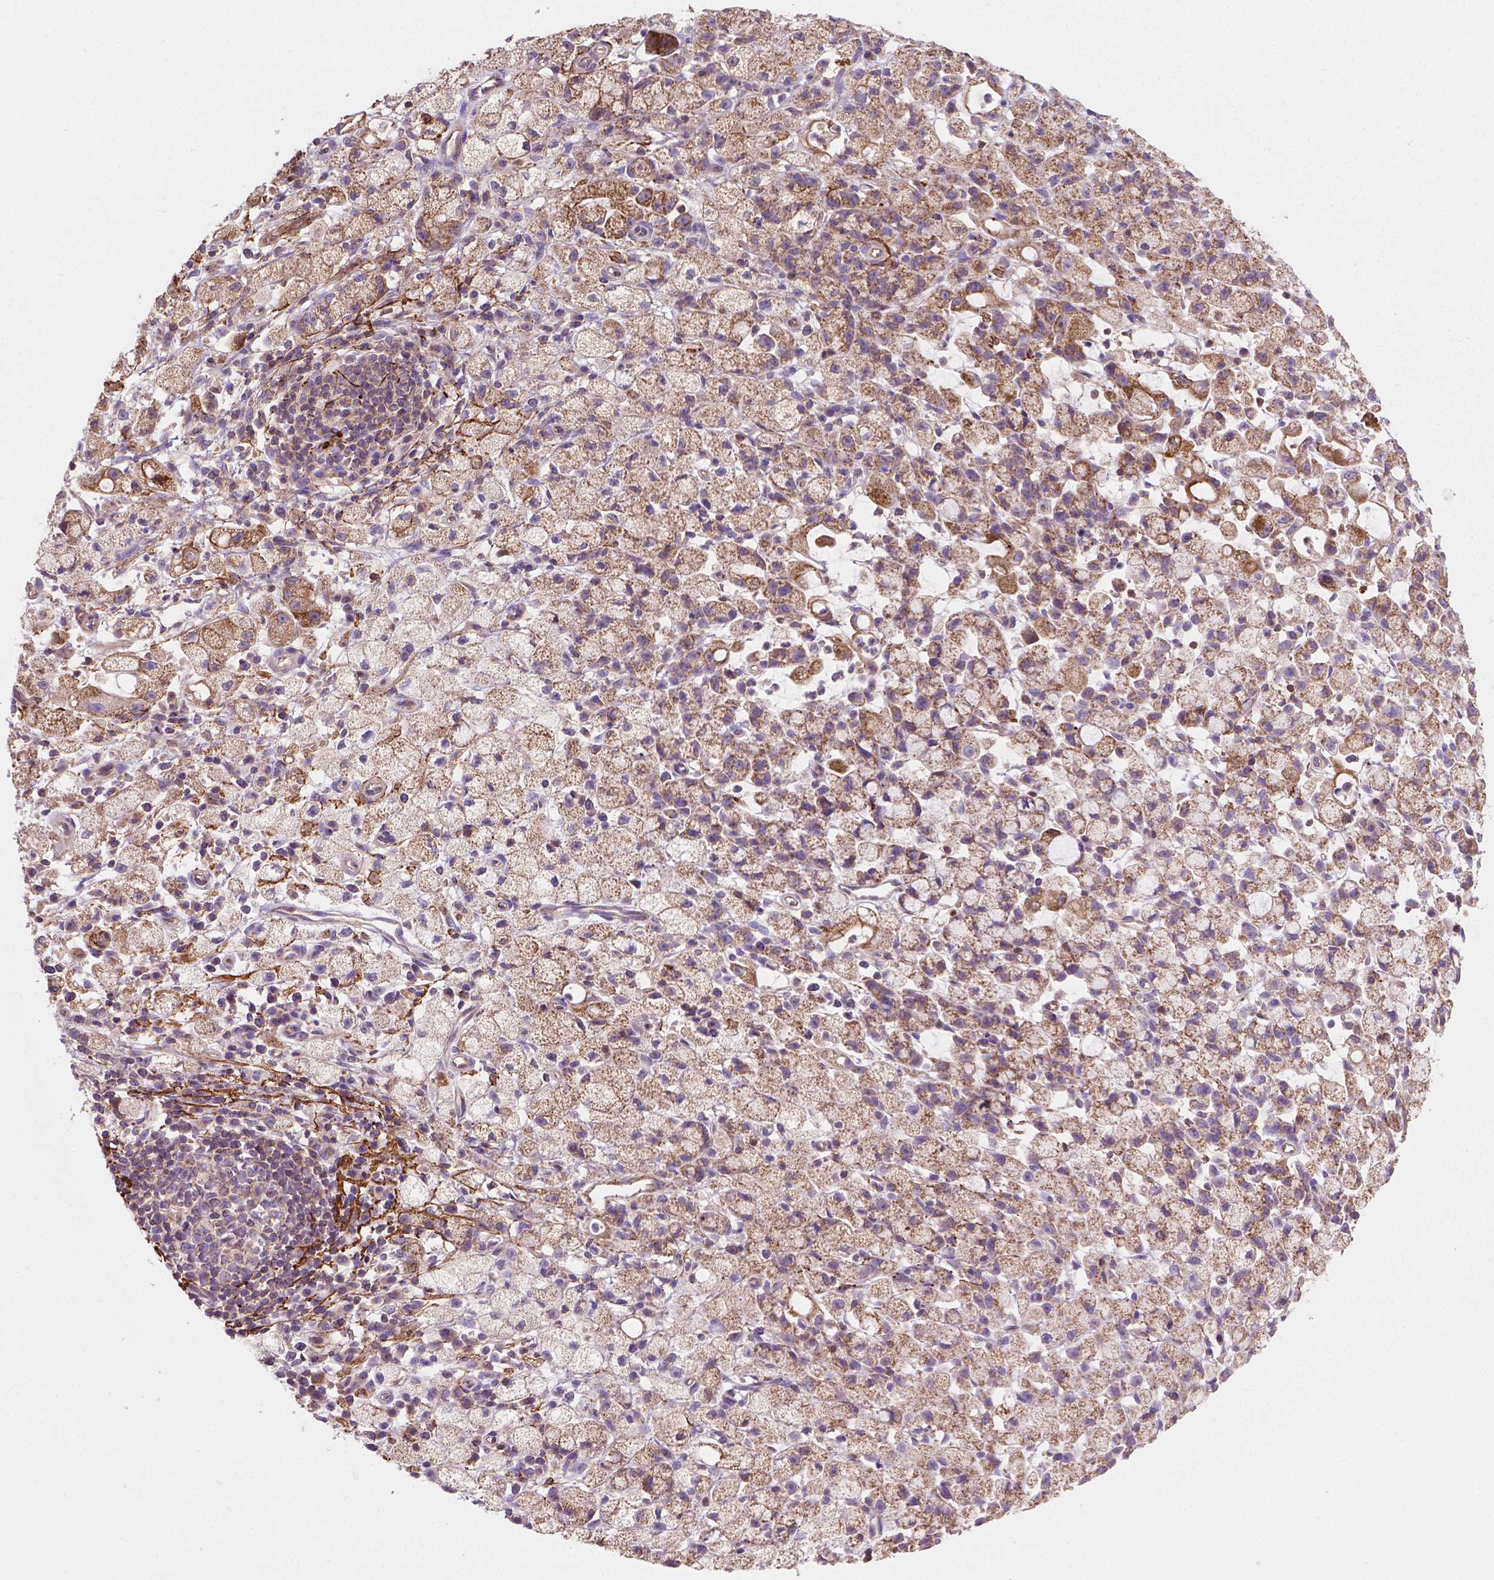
{"staining": {"intensity": "weak", "quantity": ">75%", "location": "cytoplasmic/membranous"}, "tissue": "stomach cancer", "cell_type": "Tumor cells", "image_type": "cancer", "snomed": [{"axis": "morphology", "description": "Adenocarcinoma, NOS"}, {"axis": "topography", "description": "Stomach"}], "caption": "Immunohistochemistry photomicrograph of human stomach cancer (adenocarcinoma) stained for a protein (brown), which exhibits low levels of weak cytoplasmic/membranous positivity in about >75% of tumor cells.", "gene": "TCAF1", "patient": {"sex": "male", "age": 58}}